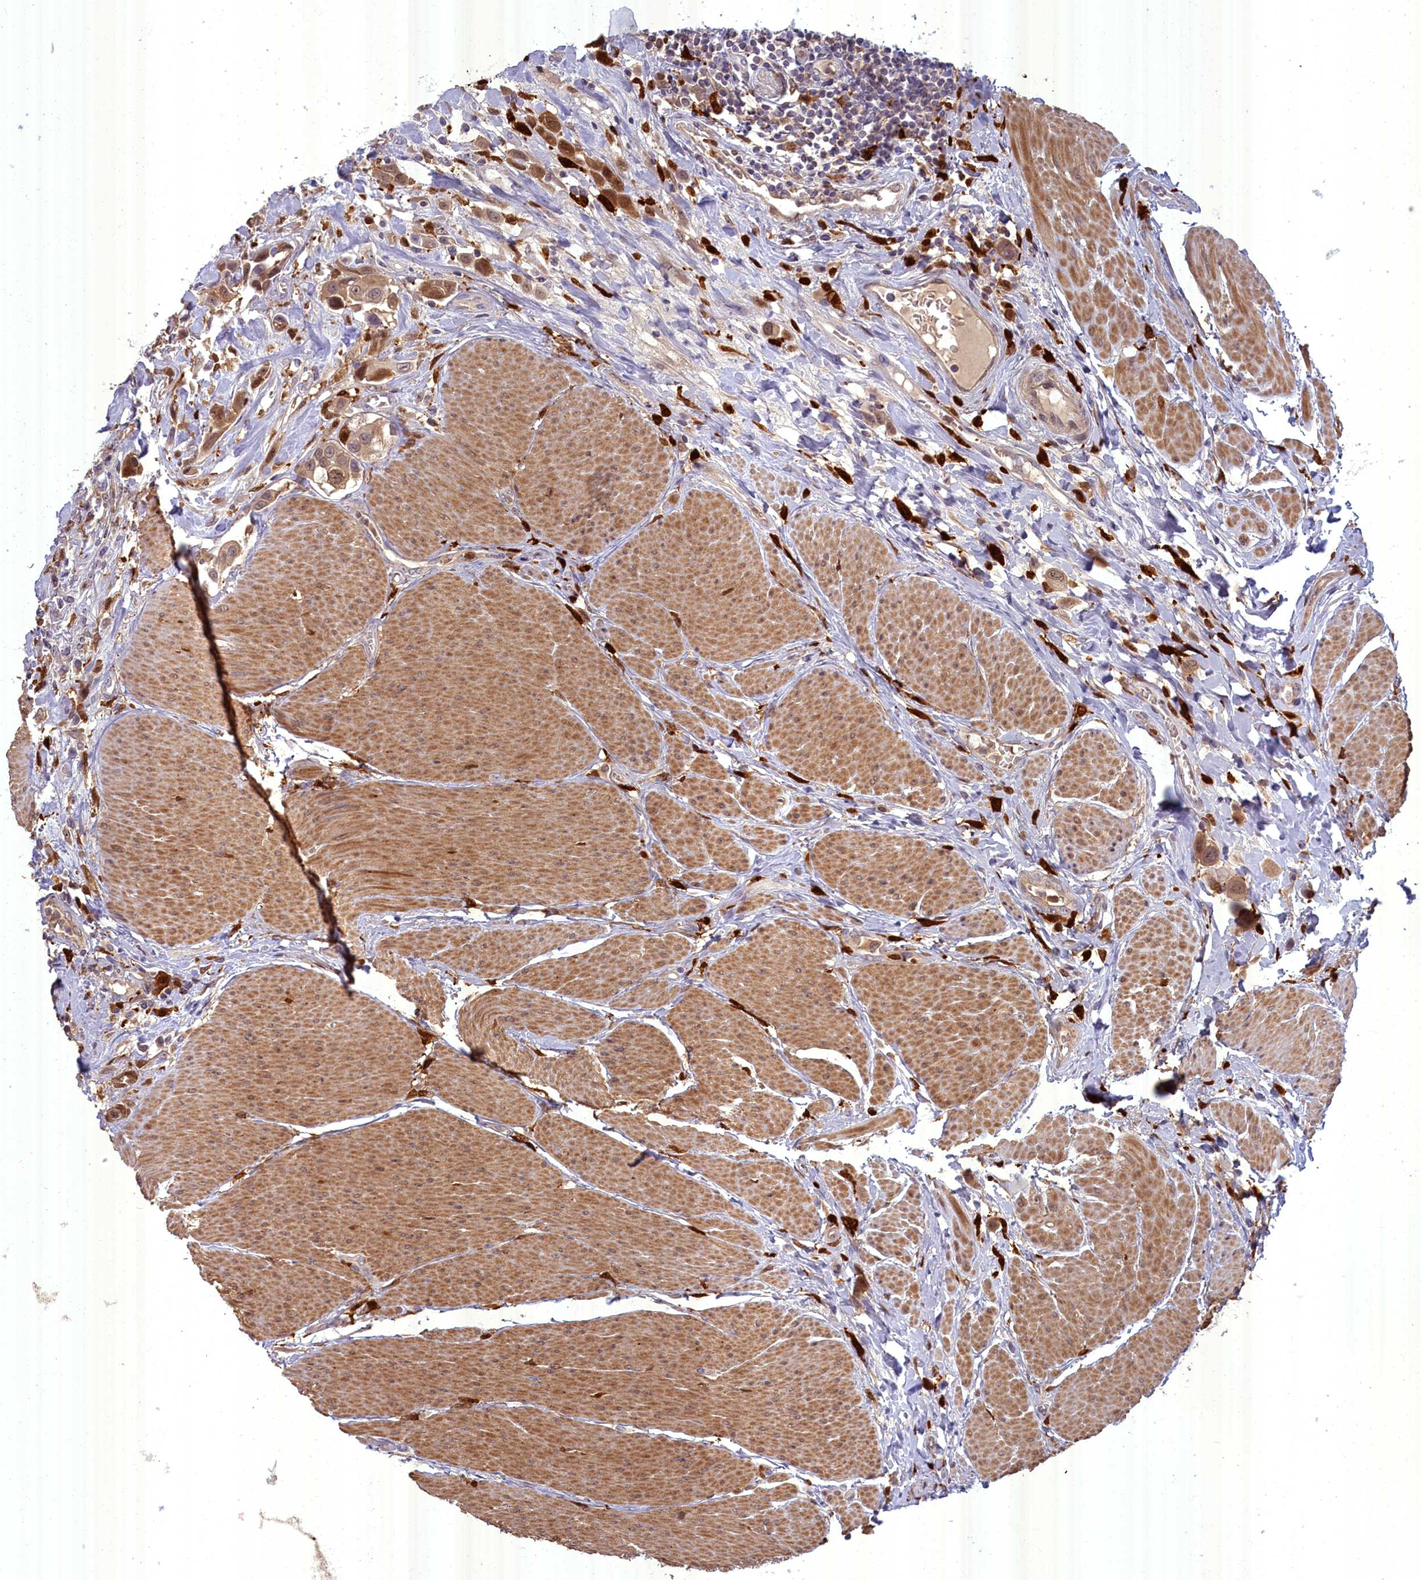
{"staining": {"intensity": "moderate", "quantity": ">75%", "location": "cytoplasmic/membranous,nuclear"}, "tissue": "urothelial cancer", "cell_type": "Tumor cells", "image_type": "cancer", "snomed": [{"axis": "morphology", "description": "Urothelial carcinoma, High grade"}, {"axis": "topography", "description": "Urinary bladder"}], "caption": "The photomicrograph reveals staining of urothelial carcinoma (high-grade), revealing moderate cytoplasmic/membranous and nuclear protein expression (brown color) within tumor cells. The staining is performed using DAB (3,3'-diaminobenzidine) brown chromogen to label protein expression. The nuclei are counter-stained blue using hematoxylin.", "gene": "BLVRB", "patient": {"sex": "male", "age": 50}}